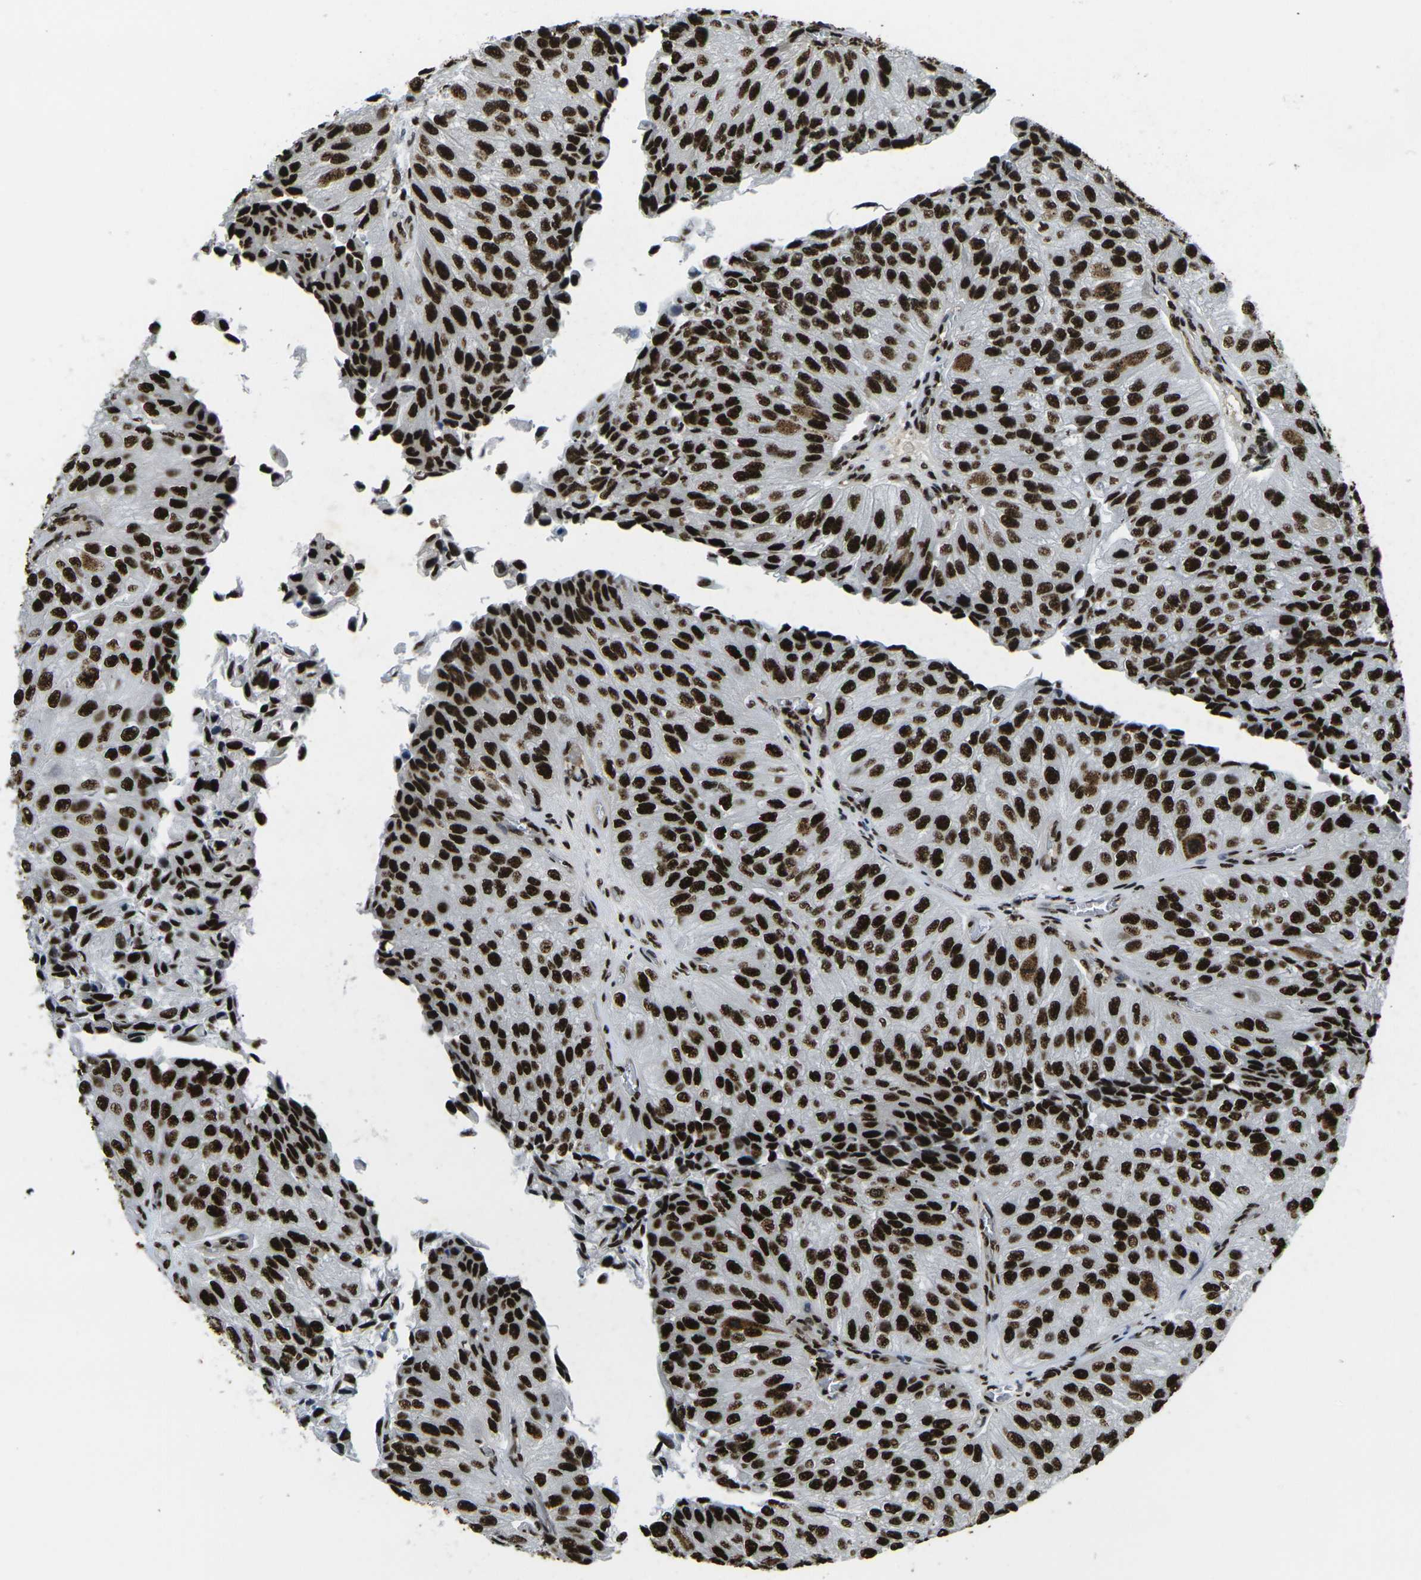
{"staining": {"intensity": "strong", "quantity": ">75%", "location": "nuclear"}, "tissue": "urothelial cancer", "cell_type": "Tumor cells", "image_type": "cancer", "snomed": [{"axis": "morphology", "description": "Urothelial carcinoma, High grade"}, {"axis": "topography", "description": "Kidney"}, {"axis": "topography", "description": "Urinary bladder"}], "caption": "This micrograph demonstrates high-grade urothelial carcinoma stained with IHC to label a protein in brown. The nuclear of tumor cells show strong positivity for the protein. Nuclei are counter-stained blue.", "gene": "SMARCC1", "patient": {"sex": "male", "age": 77}}